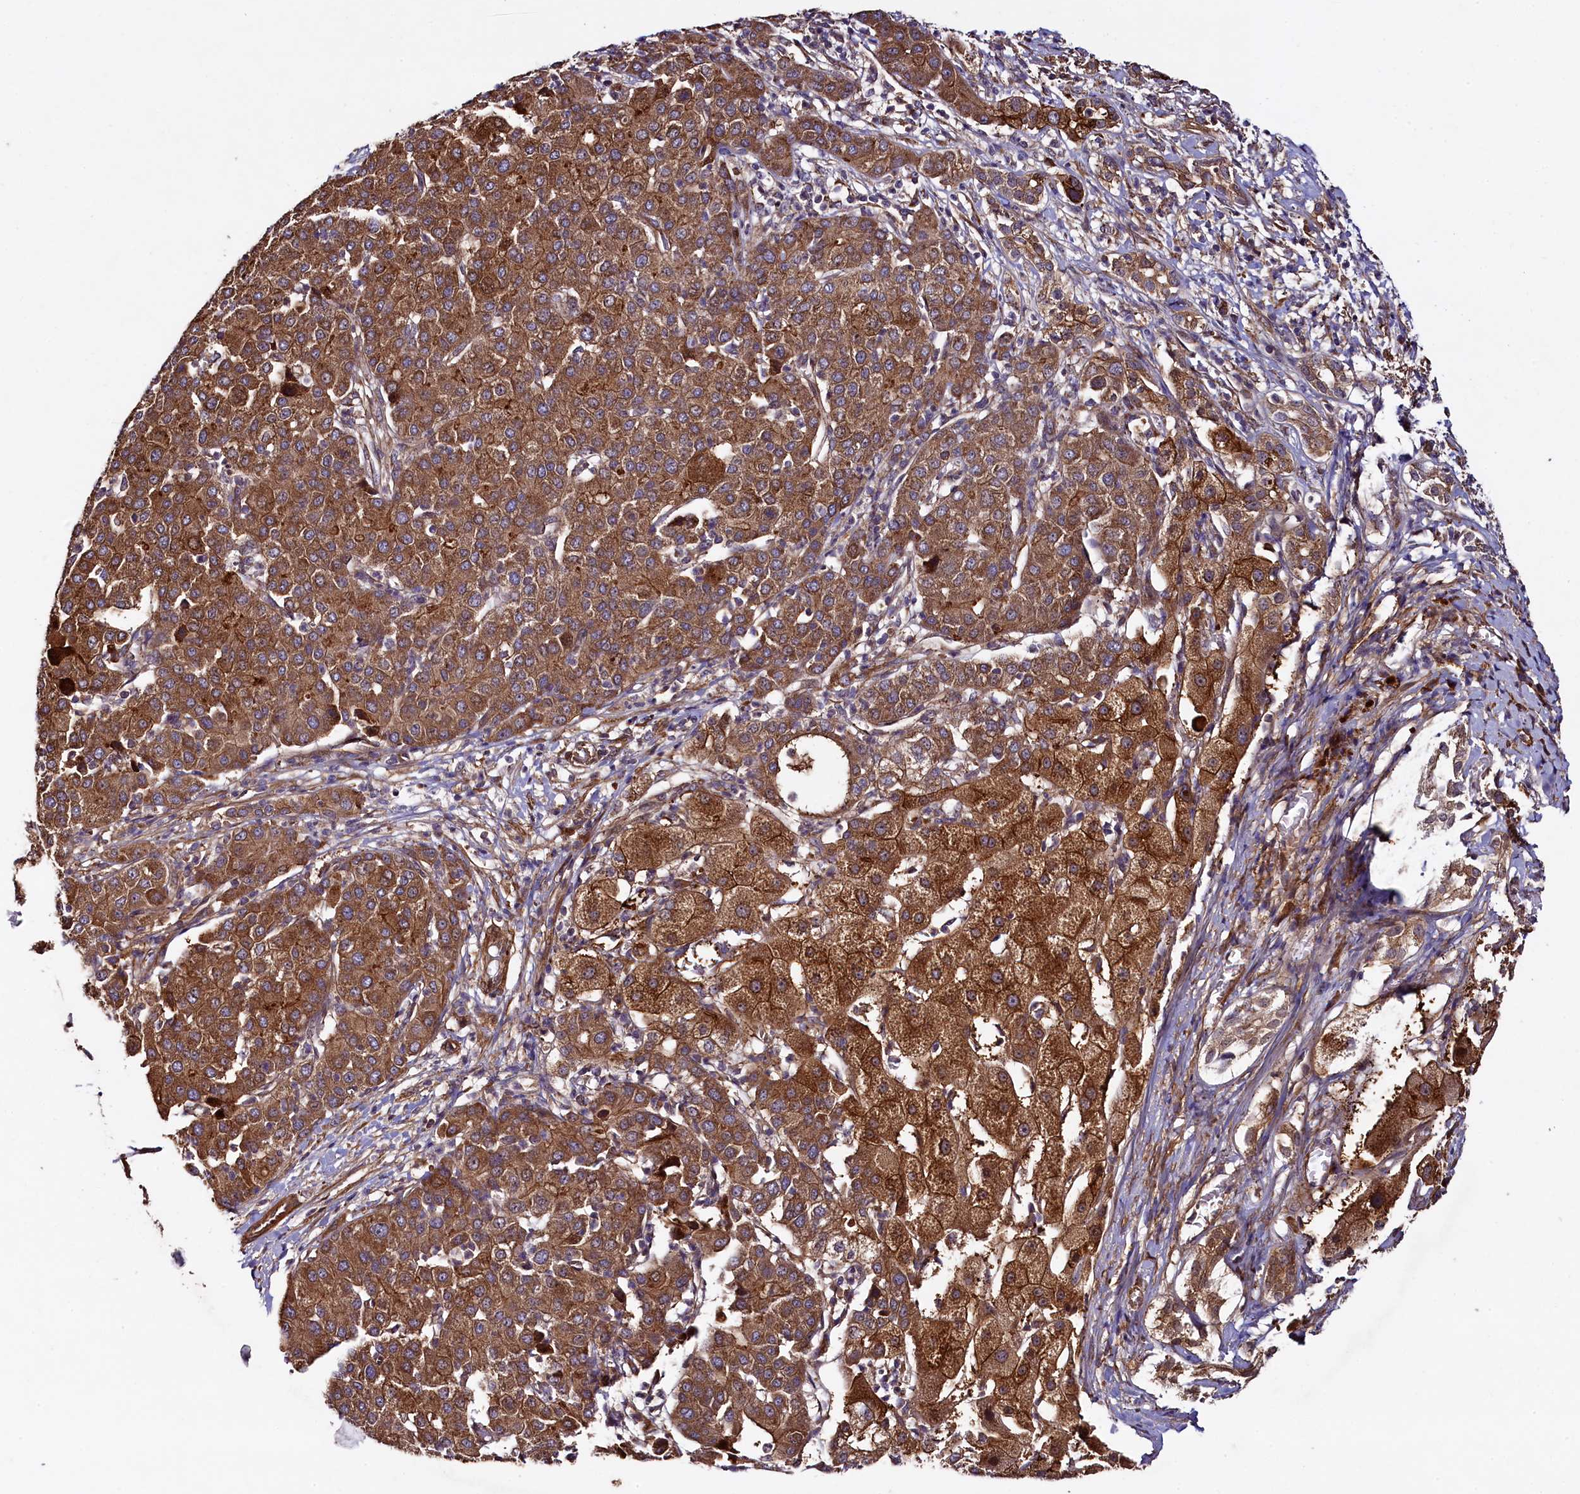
{"staining": {"intensity": "moderate", "quantity": ">75%", "location": "cytoplasmic/membranous"}, "tissue": "liver cancer", "cell_type": "Tumor cells", "image_type": "cancer", "snomed": [{"axis": "morphology", "description": "Carcinoma, Hepatocellular, NOS"}, {"axis": "topography", "description": "Liver"}], "caption": "Approximately >75% of tumor cells in human liver cancer (hepatocellular carcinoma) display moderate cytoplasmic/membranous protein expression as visualized by brown immunohistochemical staining.", "gene": "CCDC102A", "patient": {"sex": "male", "age": 65}}